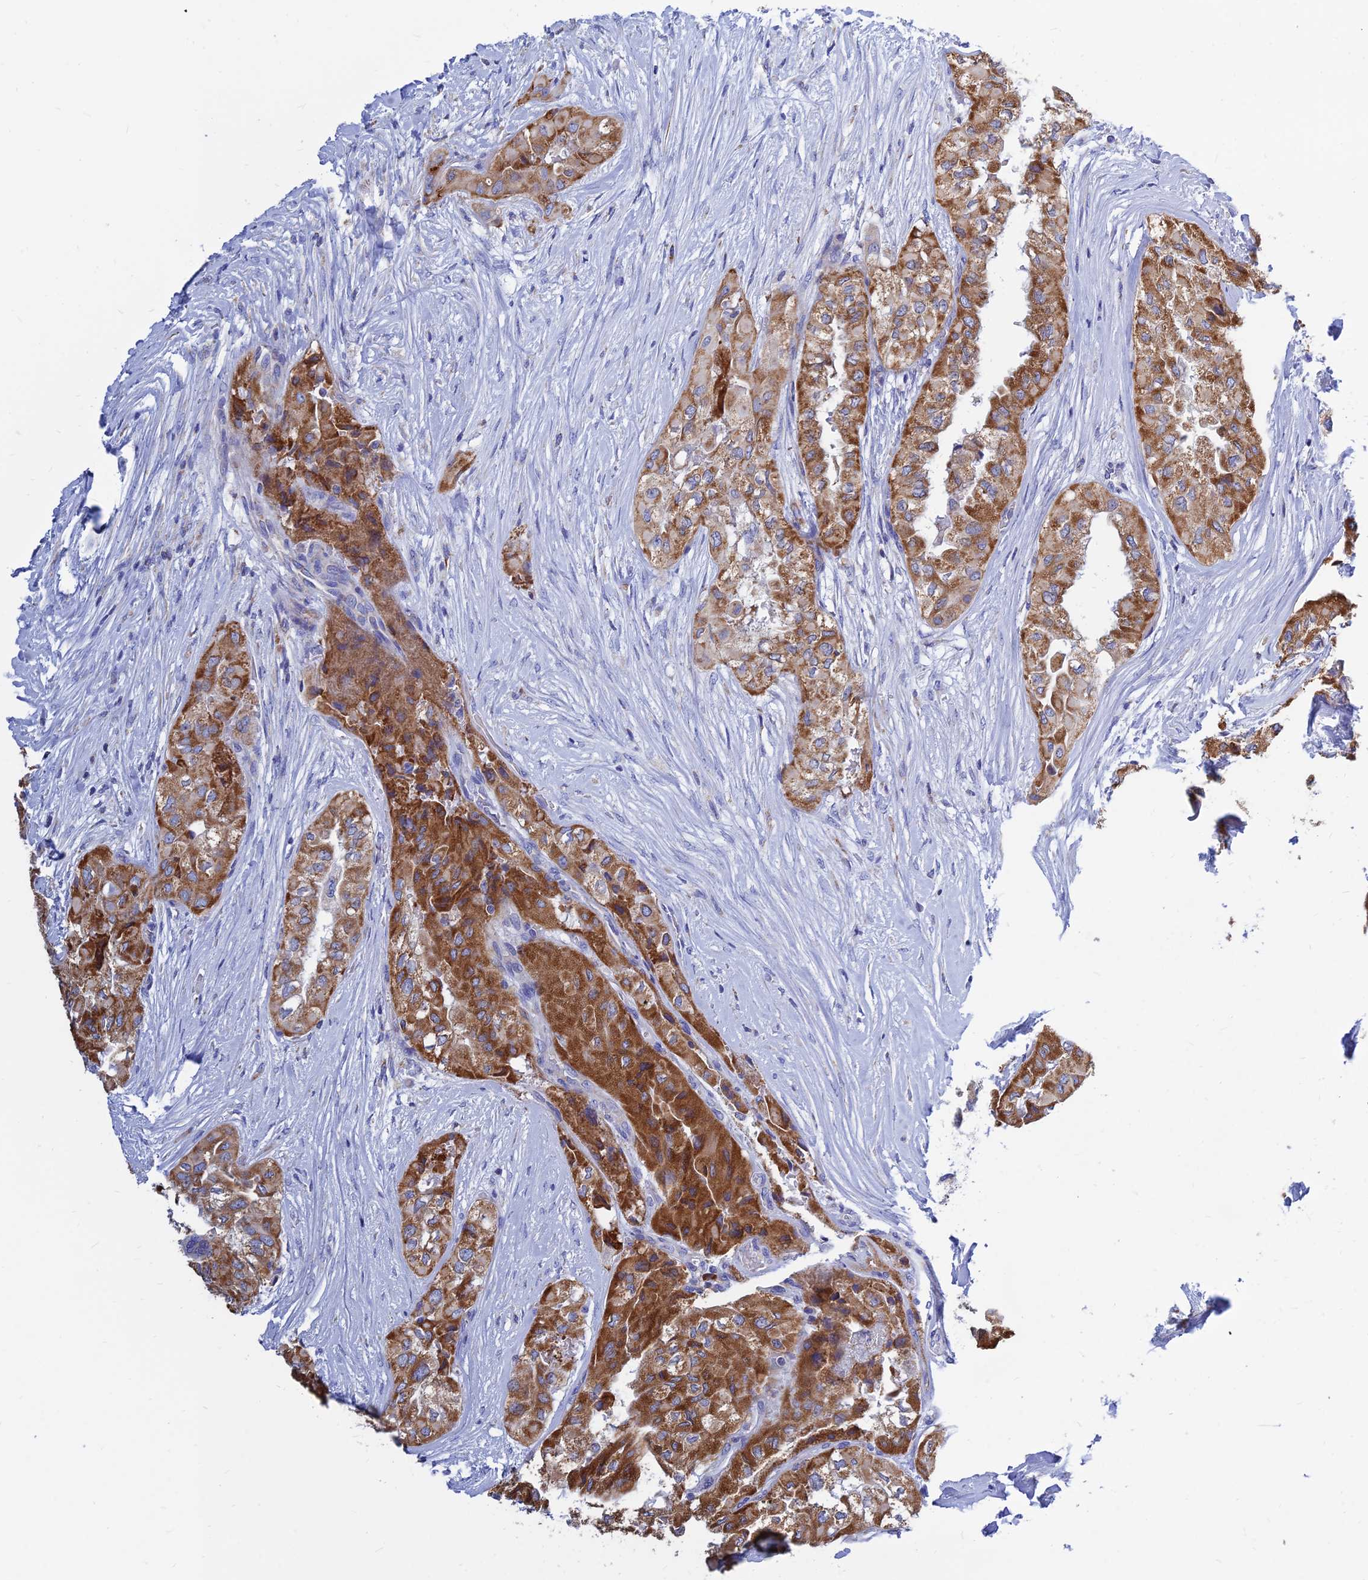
{"staining": {"intensity": "strong", "quantity": ">75%", "location": "cytoplasmic/membranous"}, "tissue": "thyroid cancer", "cell_type": "Tumor cells", "image_type": "cancer", "snomed": [{"axis": "morphology", "description": "Papillary adenocarcinoma, NOS"}, {"axis": "topography", "description": "Thyroid gland"}], "caption": "This image demonstrates thyroid papillary adenocarcinoma stained with IHC to label a protein in brown. The cytoplasmic/membranous of tumor cells show strong positivity for the protein. Nuclei are counter-stained blue.", "gene": "MGST1", "patient": {"sex": "female", "age": 59}}